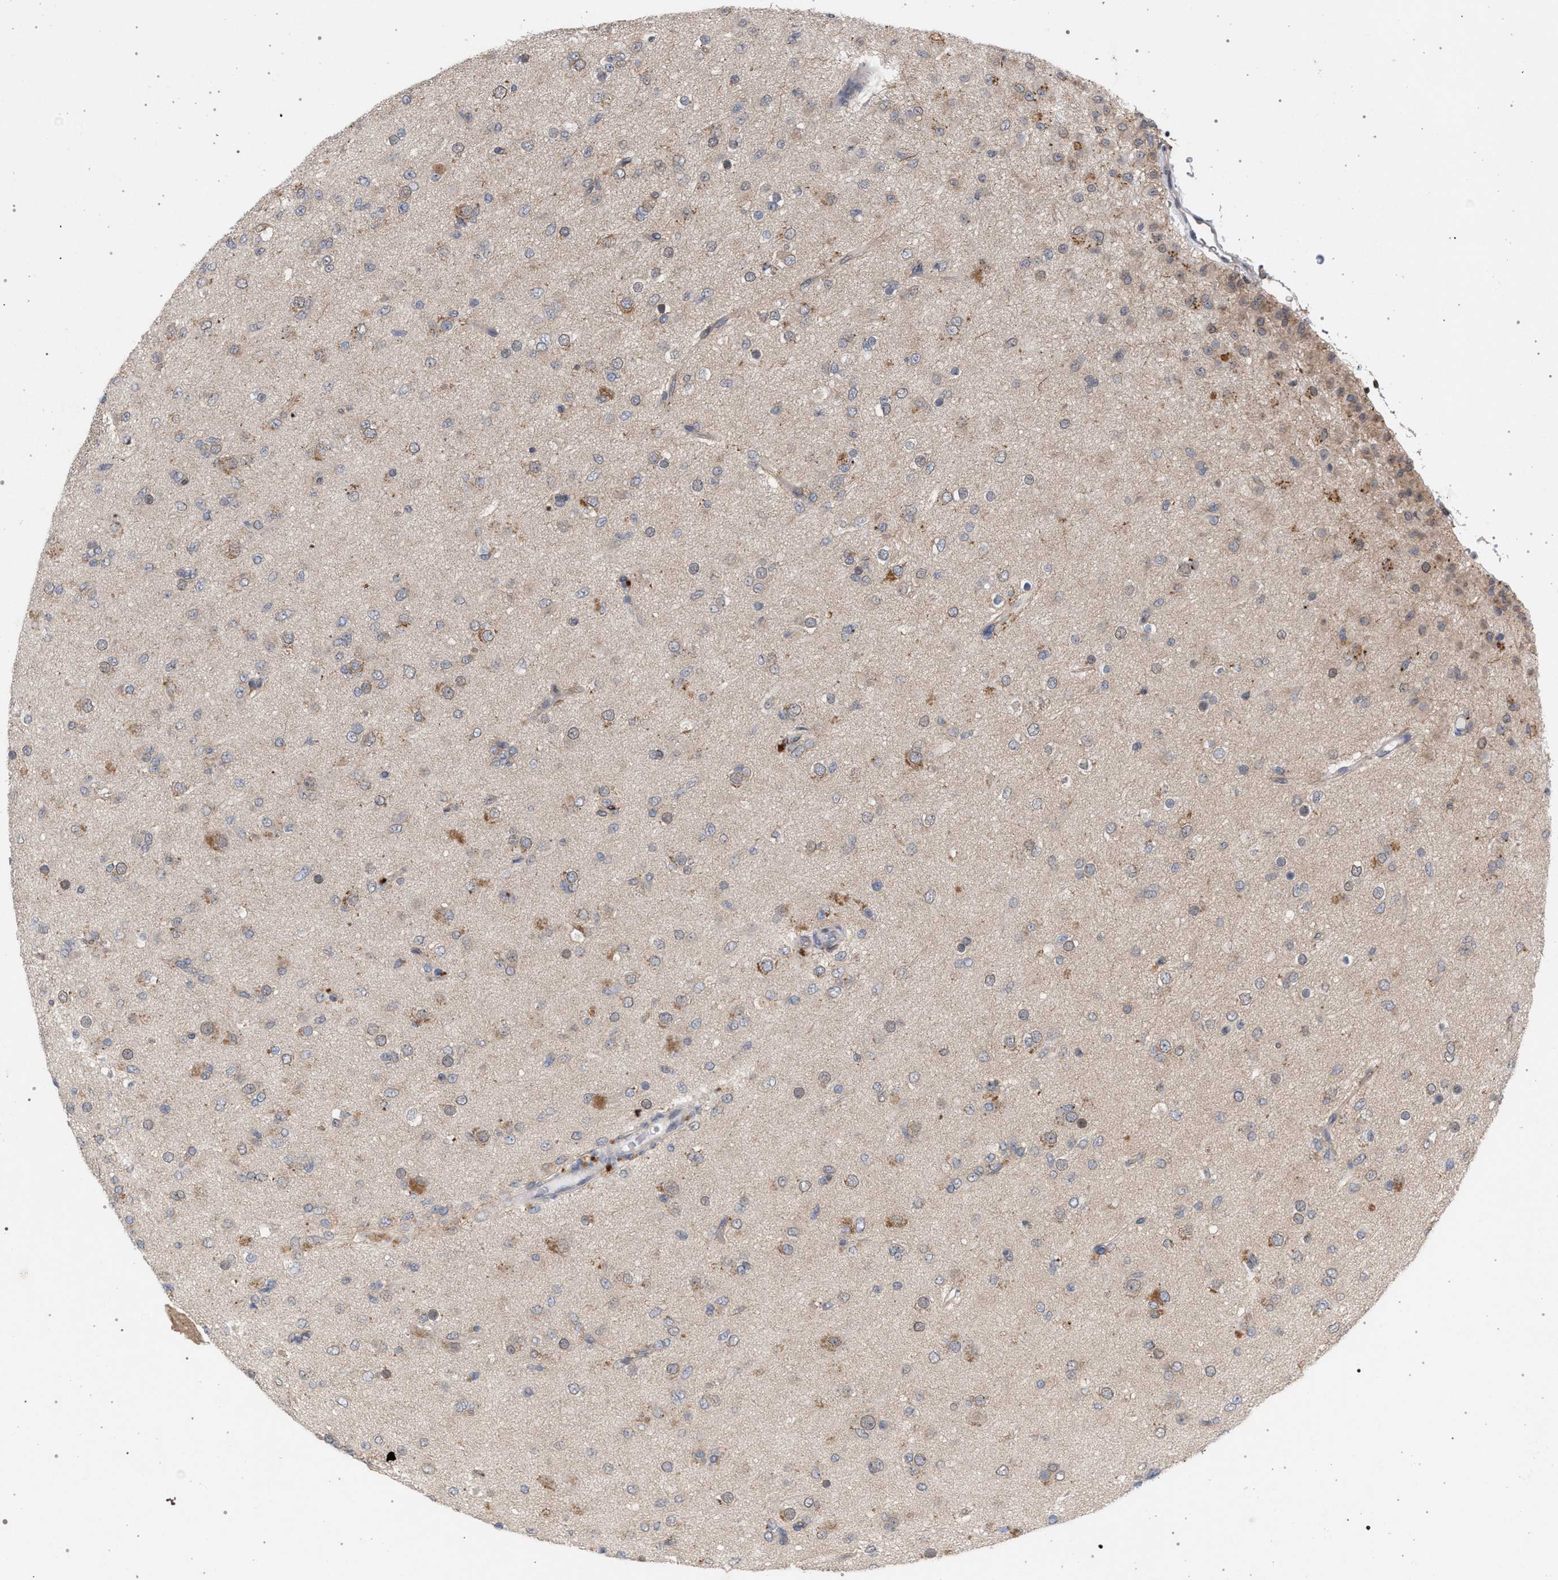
{"staining": {"intensity": "weak", "quantity": "25%-75%", "location": "cytoplasmic/membranous,nuclear"}, "tissue": "glioma", "cell_type": "Tumor cells", "image_type": "cancer", "snomed": [{"axis": "morphology", "description": "Glioma, malignant, Low grade"}, {"axis": "topography", "description": "Brain"}], "caption": "The micrograph demonstrates immunohistochemical staining of glioma. There is weak cytoplasmic/membranous and nuclear staining is appreciated in approximately 25%-75% of tumor cells. (DAB (3,3'-diaminobenzidine) = brown stain, brightfield microscopy at high magnification).", "gene": "ARPC5L", "patient": {"sex": "male", "age": 65}}